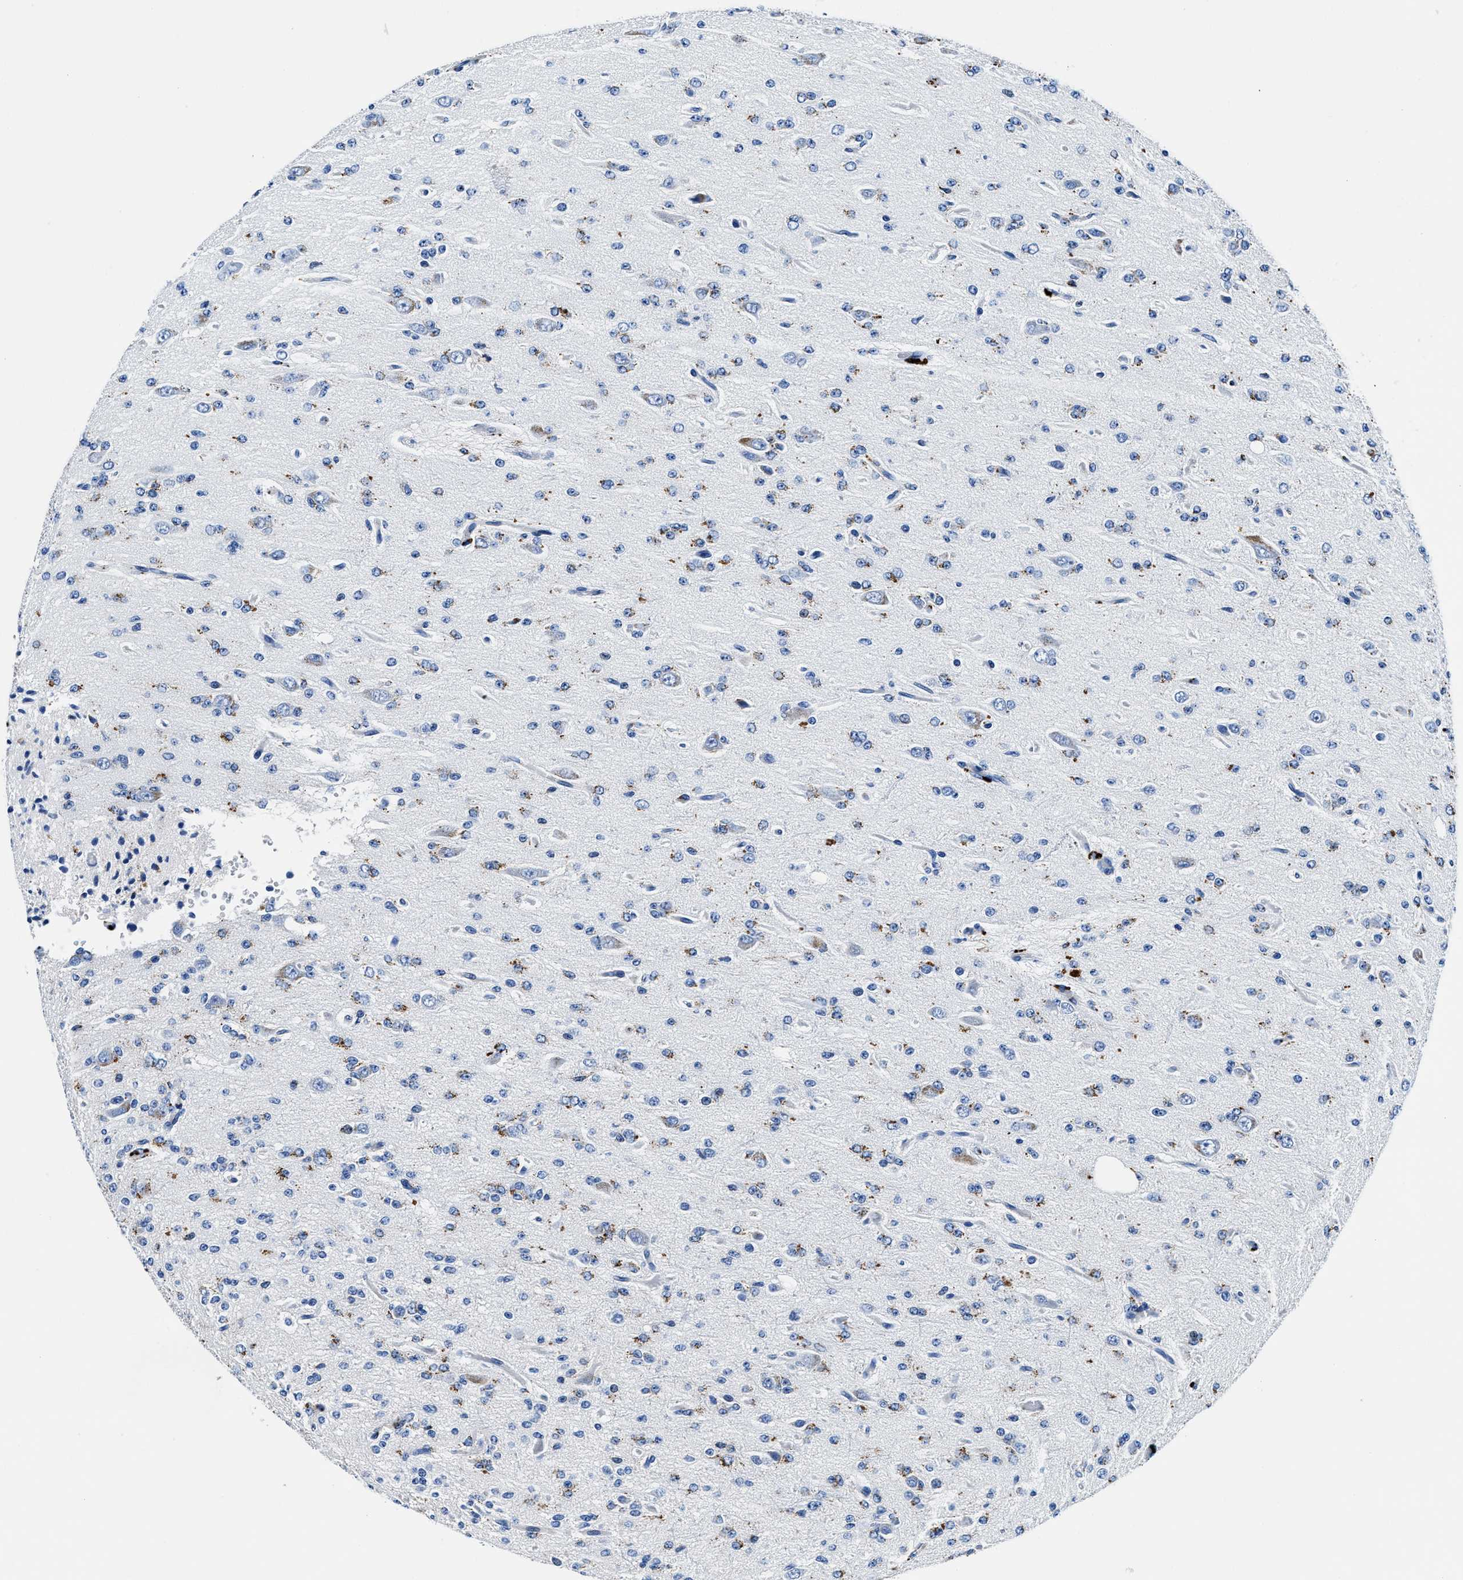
{"staining": {"intensity": "moderate", "quantity": "<25%", "location": "cytoplasmic/membranous"}, "tissue": "glioma", "cell_type": "Tumor cells", "image_type": "cancer", "snomed": [{"axis": "morphology", "description": "Glioma, malignant, Low grade"}, {"axis": "topography", "description": "Brain"}], "caption": "A micrograph of glioma stained for a protein displays moderate cytoplasmic/membranous brown staining in tumor cells. The staining is performed using DAB brown chromogen to label protein expression. The nuclei are counter-stained blue using hematoxylin.", "gene": "OR14K1", "patient": {"sex": "male", "age": 38}}